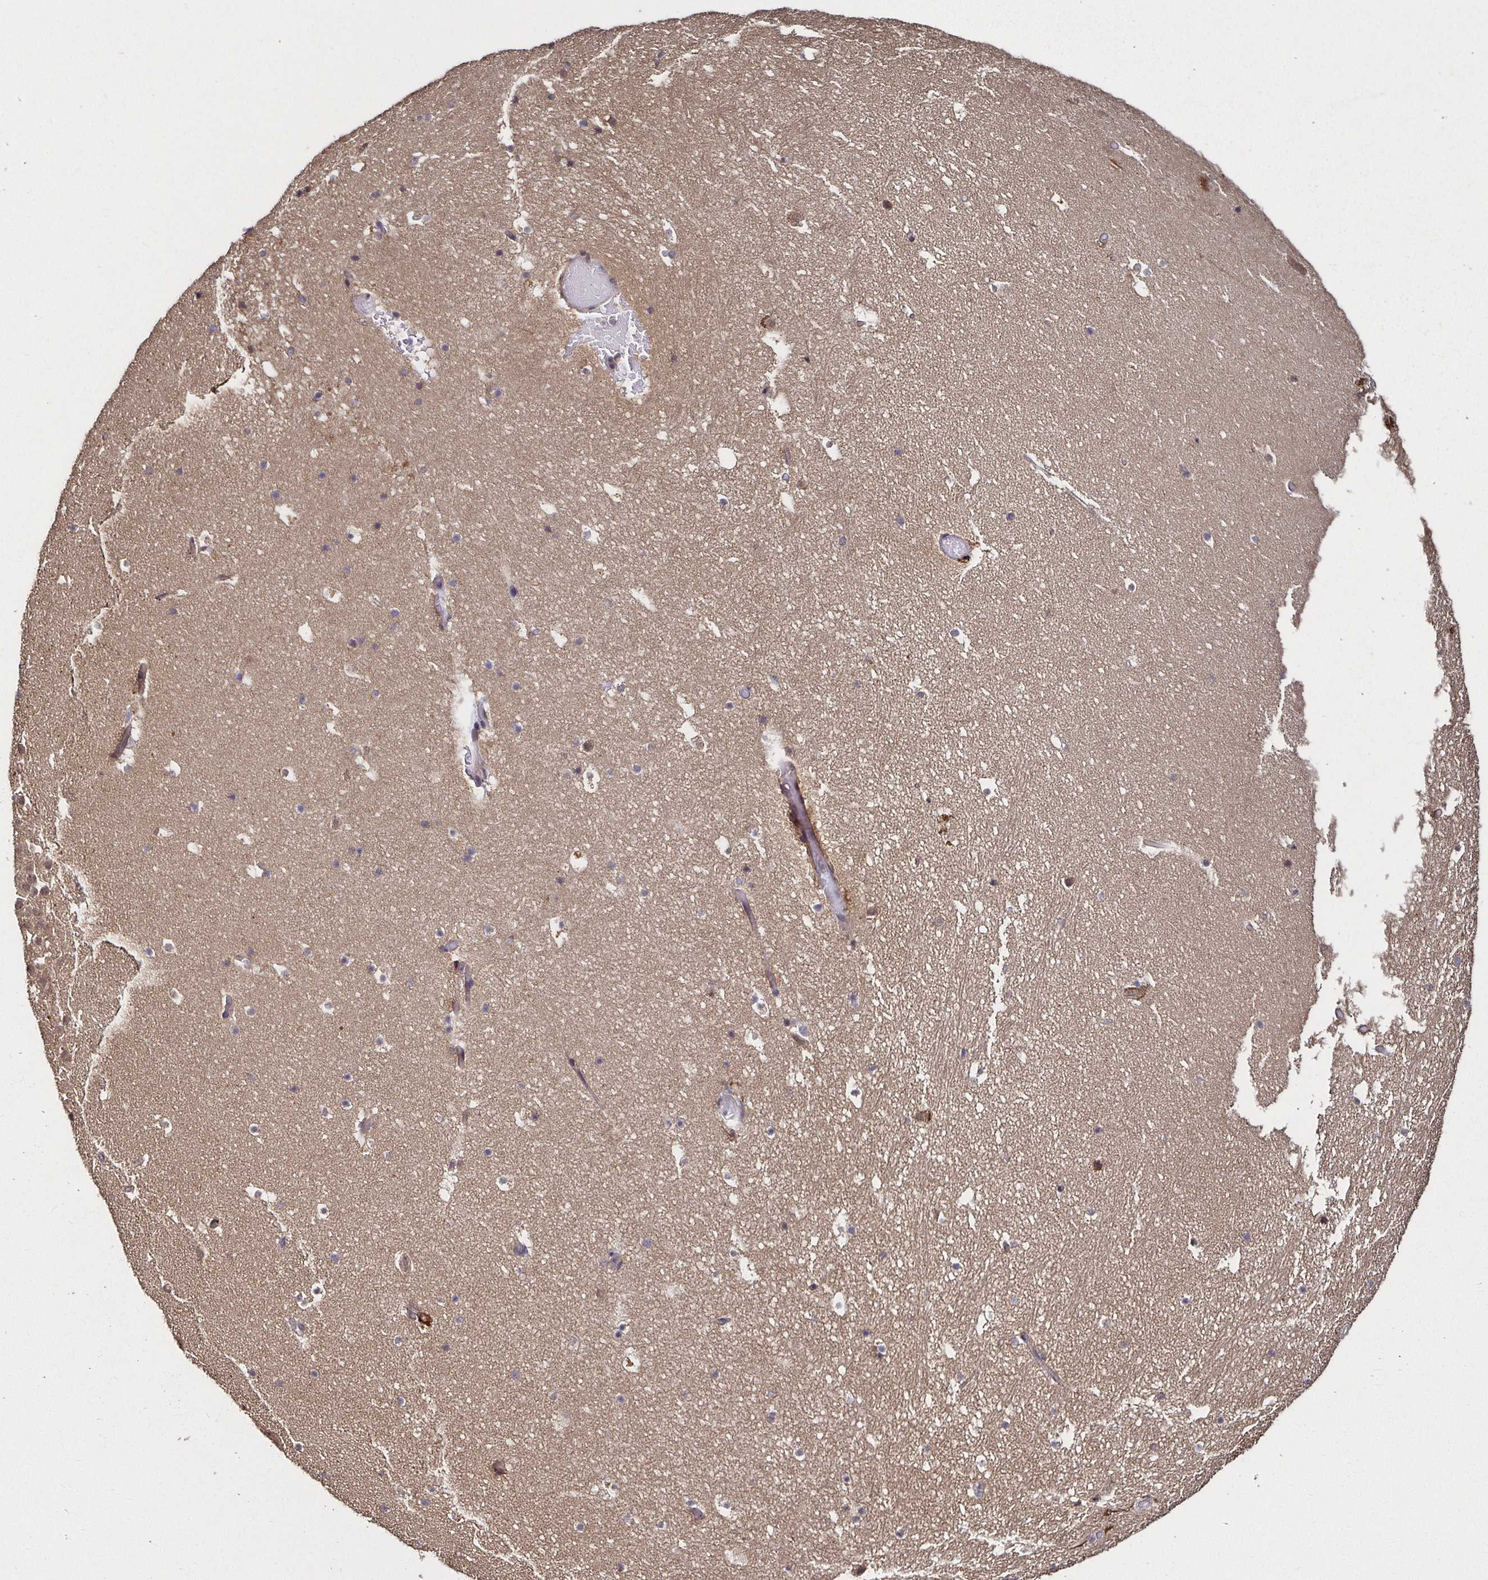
{"staining": {"intensity": "negative", "quantity": "none", "location": "none"}, "tissue": "hippocampus", "cell_type": "Glial cells", "image_type": "normal", "snomed": [{"axis": "morphology", "description": "Normal tissue, NOS"}, {"axis": "topography", "description": "Hippocampus"}], "caption": "High power microscopy micrograph of an IHC photomicrograph of normal hippocampus, revealing no significant positivity in glial cells.", "gene": "SMYD3", "patient": {"sex": "male", "age": 26}}